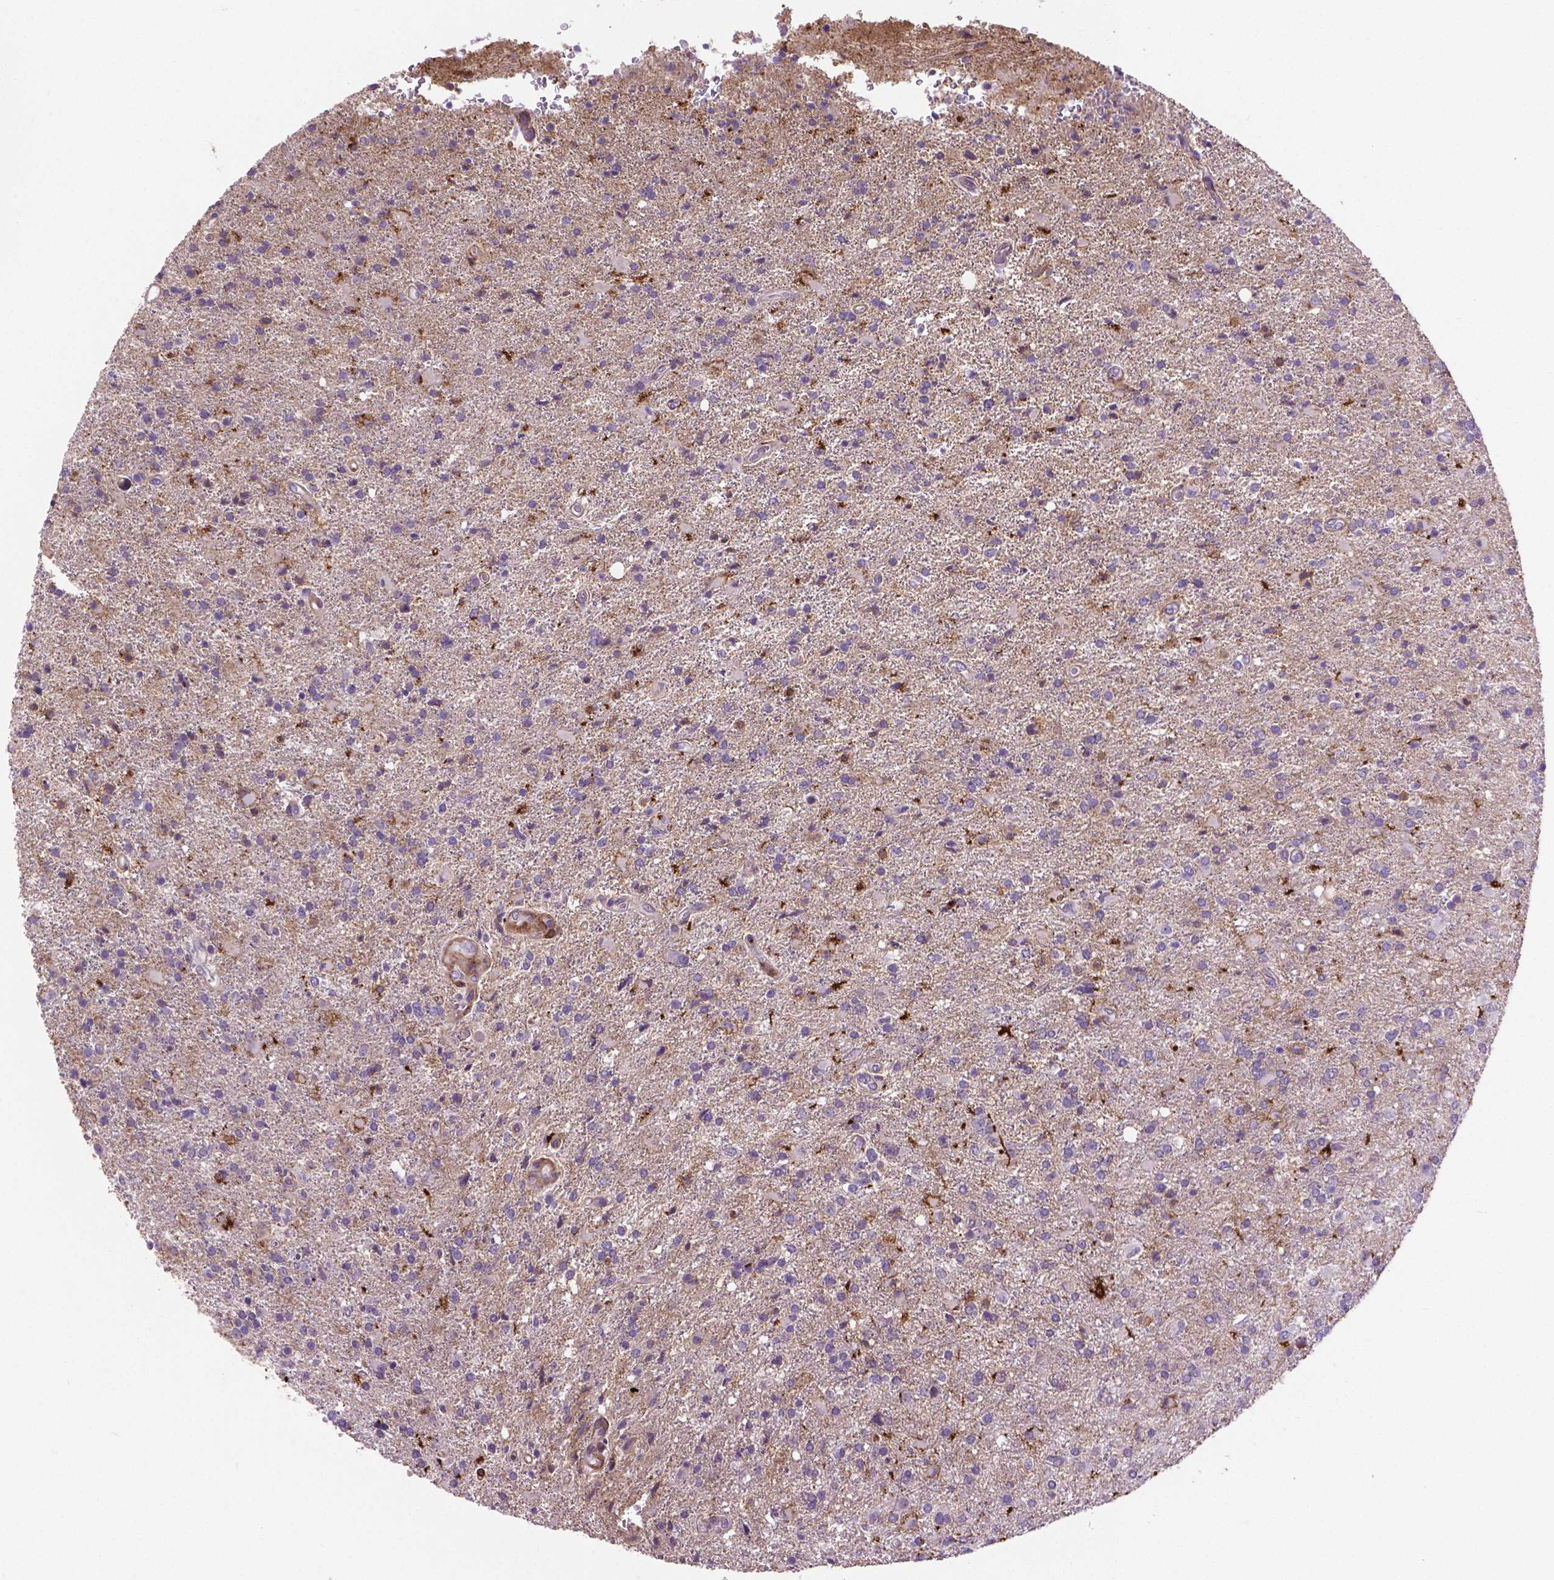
{"staining": {"intensity": "negative", "quantity": "none", "location": "none"}, "tissue": "glioma", "cell_type": "Tumor cells", "image_type": "cancer", "snomed": [{"axis": "morphology", "description": "Glioma, malignant, High grade"}, {"axis": "topography", "description": "Cerebral cortex"}], "caption": "A high-resolution image shows immunohistochemistry staining of glioma, which demonstrates no significant positivity in tumor cells.", "gene": "ACAD10", "patient": {"sex": "male", "age": 70}}